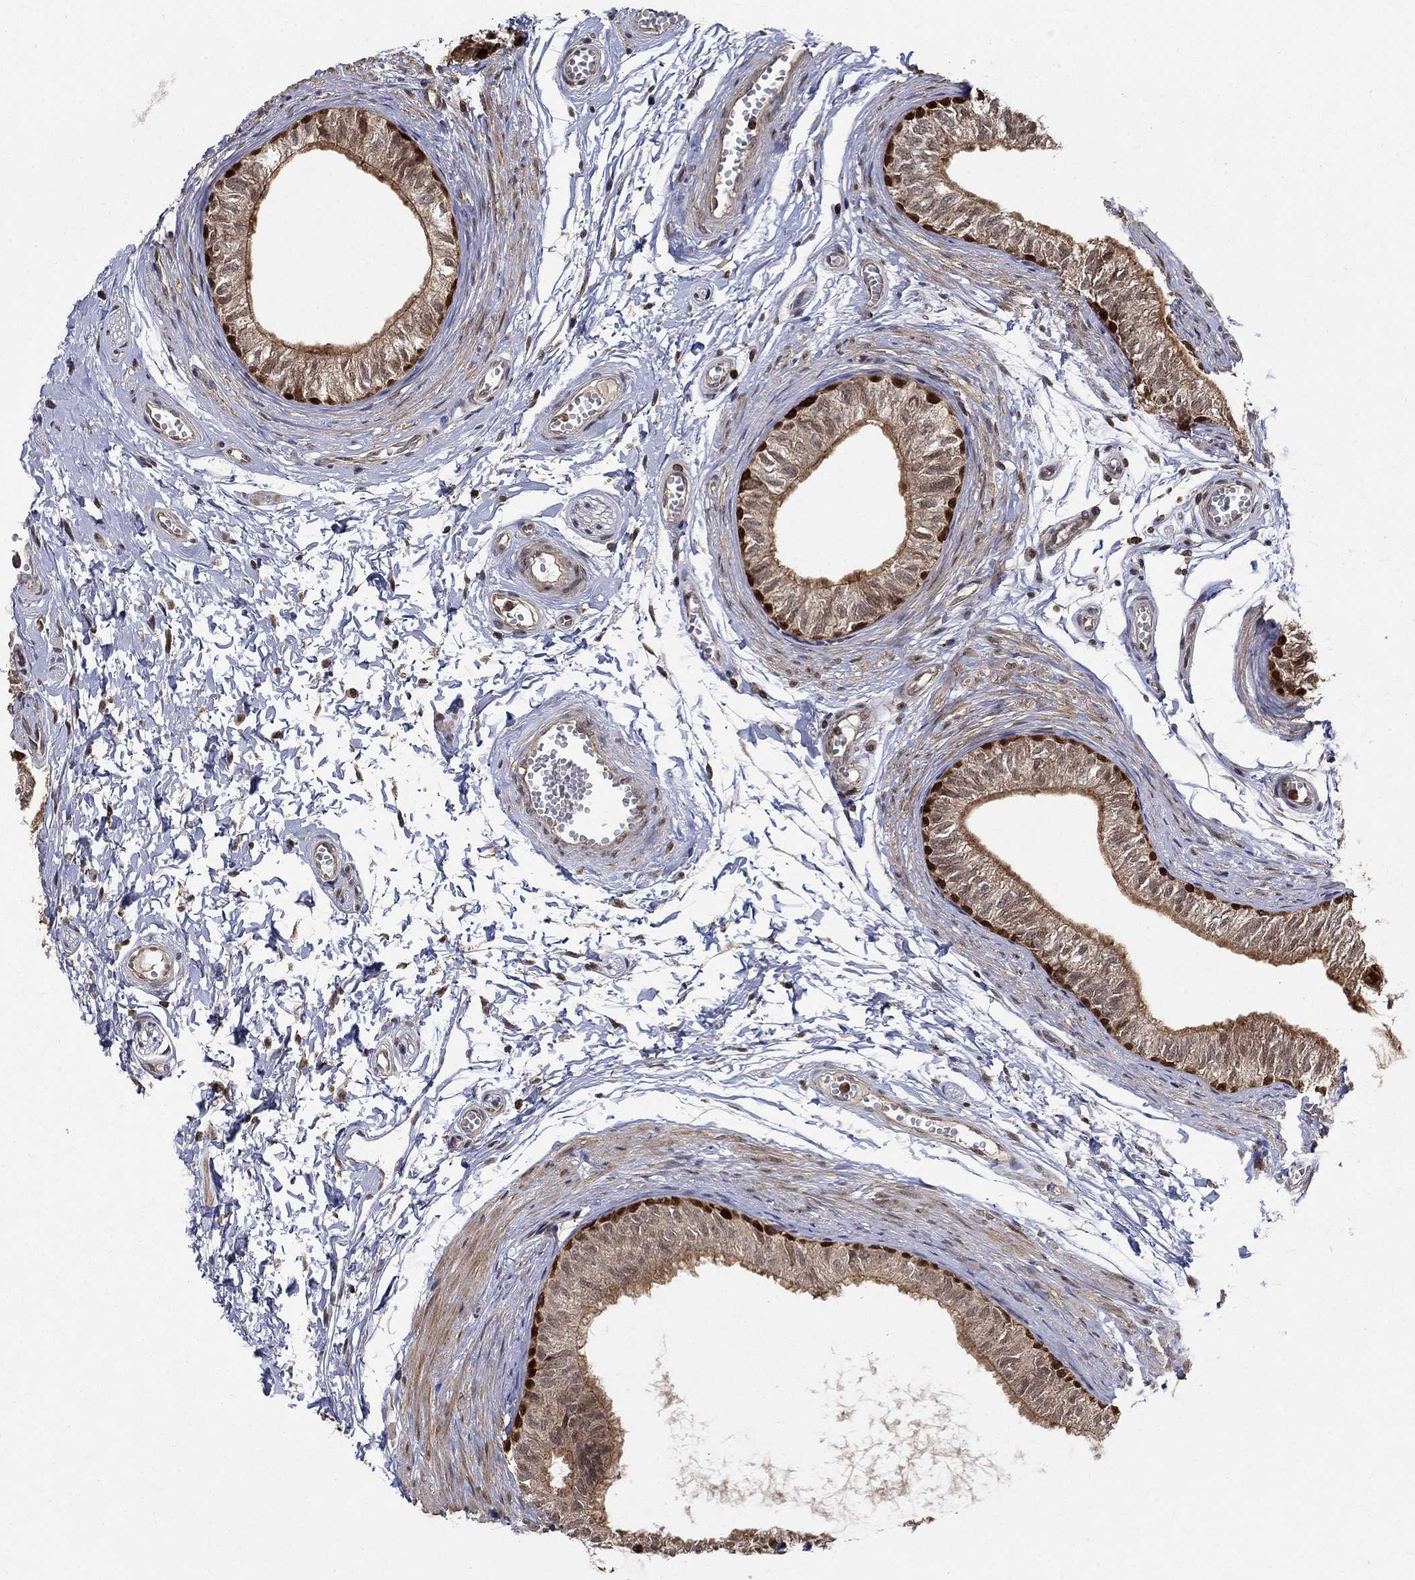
{"staining": {"intensity": "weak", "quantity": ">75%", "location": "cytoplasmic/membranous"}, "tissue": "epididymis", "cell_type": "Glandular cells", "image_type": "normal", "snomed": [{"axis": "morphology", "description": "Normal tissue, NOS"}, {"axis": "topography", "description": "Epididymis"}], "caption": "Unremarkable epididymis exhibits weak cytoplasmic/membranous staining in approximately >75% of glandular cells (Stains: DAB in brown, nuclei in blue, Microscopy: brightfield microscopy at high magnification)..", "gene": "CCDC66", "patient": {"sex": "male", "age": 22}}